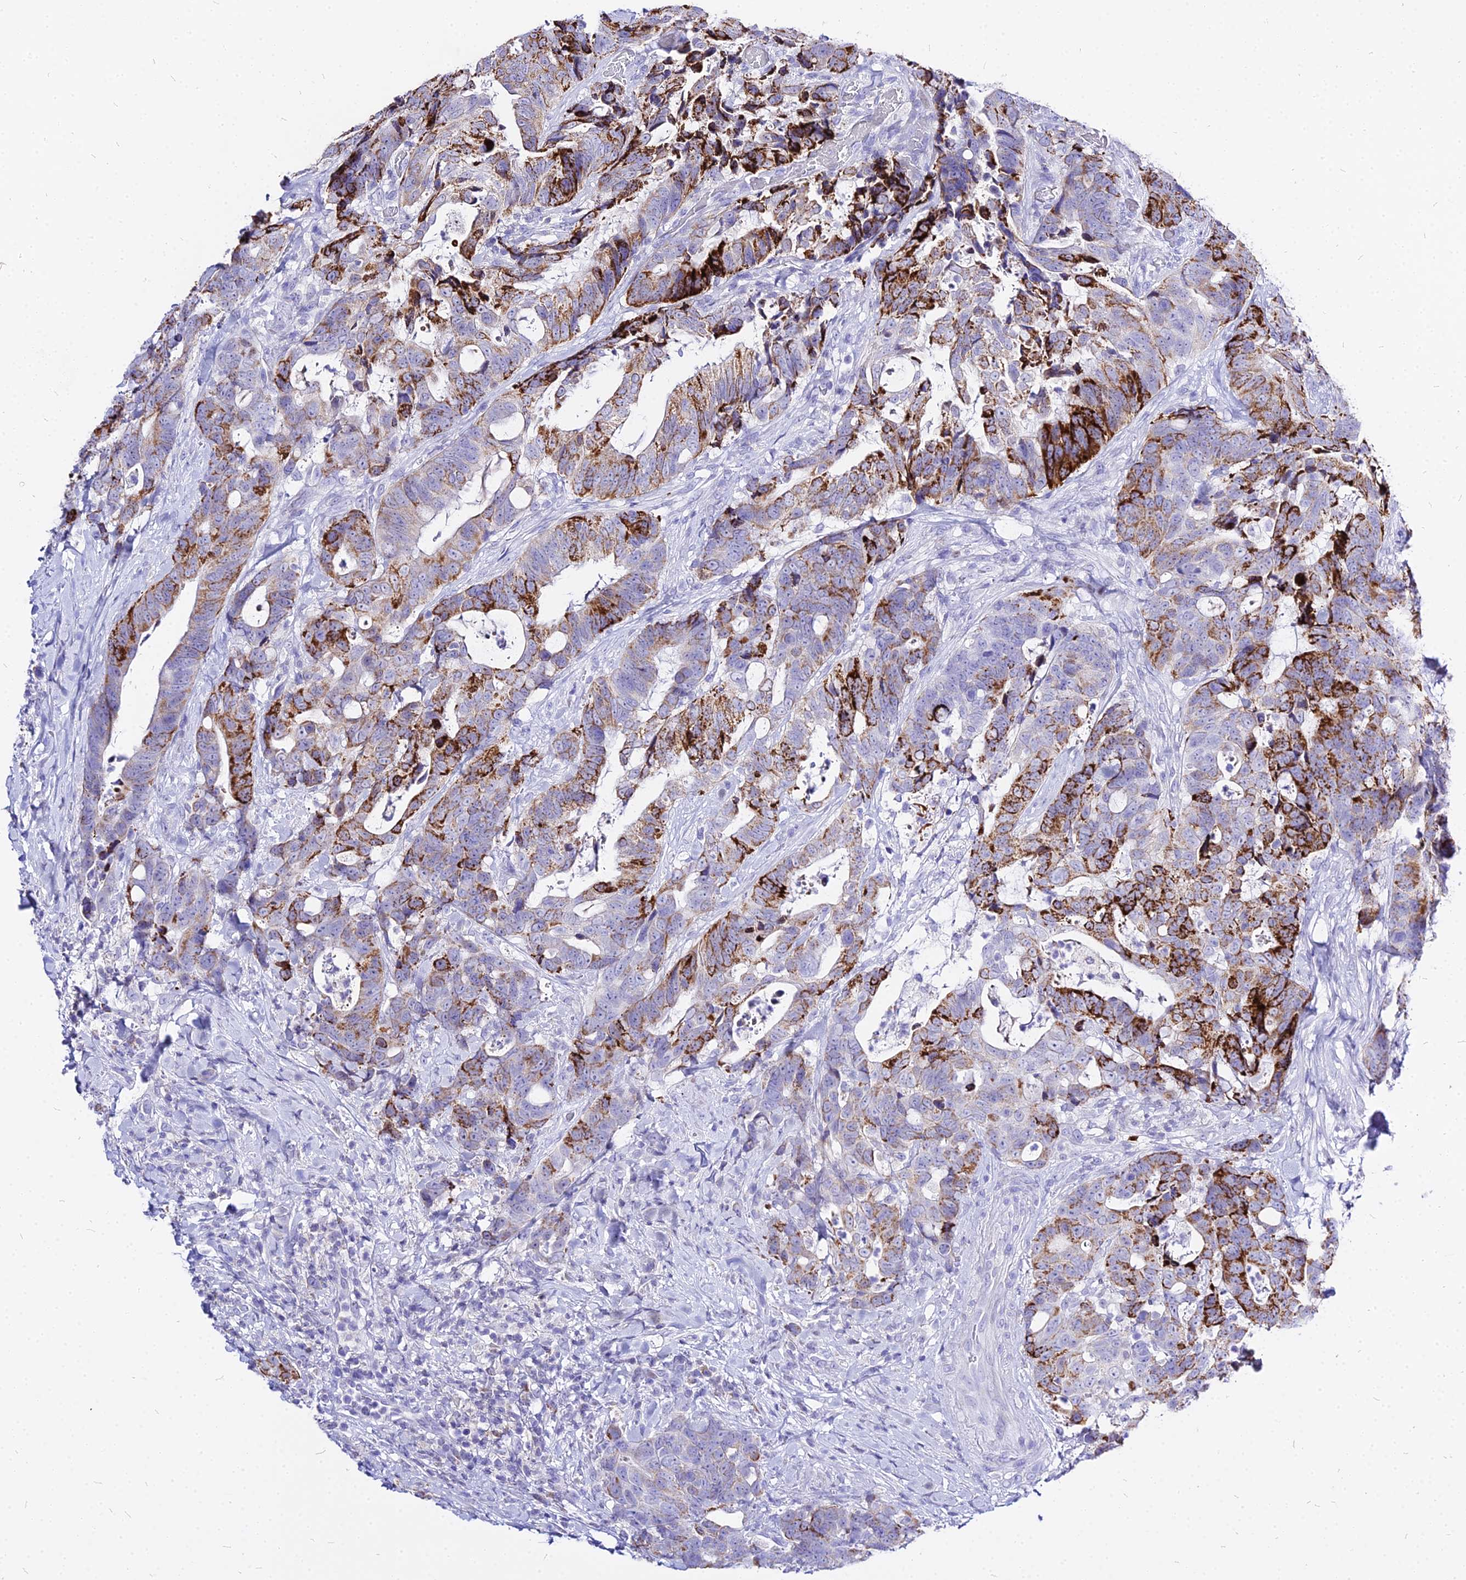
{"staining": {"intensity": "strong", "quantity": "25%-75%", "location": "cytoplasmic/membranous"}, "tissue": "colorectal cancer", "cell_type": "Tumor cells", "image_type": "cancer", "snomed": [{"axis": "morphology", "description": "Adenocarcinoma, NOS"}, {"axis": "topography", "description": "Colon"}], "caption": "Strong cytoplasmic/membranous protein positivity is identified in about 25%-75% of tumor cells in adenocarcinoma (colorectal). The protein of interest is stained brown, and the nuclei are stained in blue (DAB IHC with brightfield microscopy, high magnification).", "gene": "CARD18", "patient": {"sex": "female", "age": 82}}